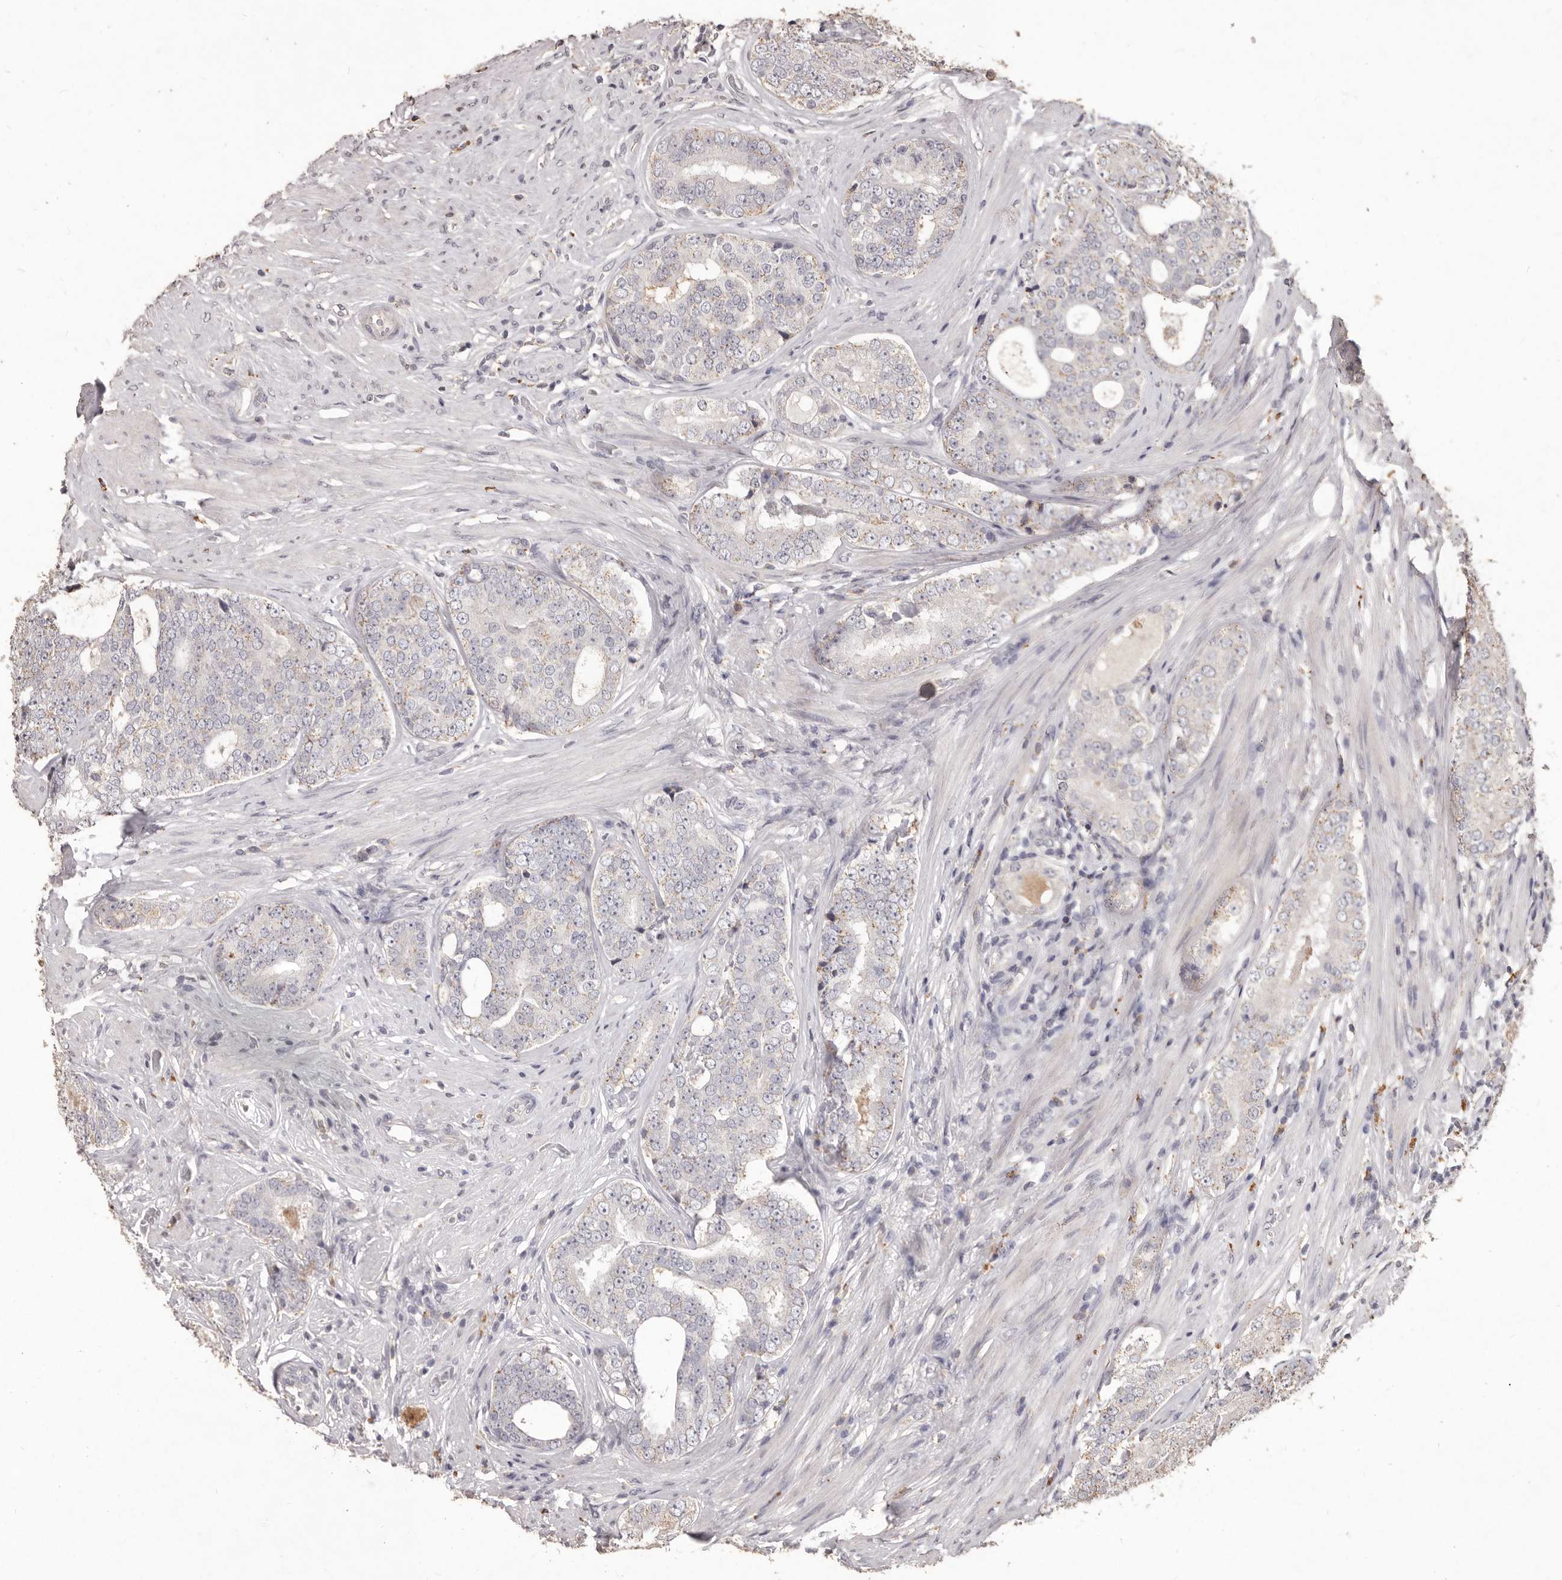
{"staining": {"intensity": "weak", "quantity": "<25%", "location": "cytoplasmic/membranous"}, "tissue": "prostate cancer", "cell_type": "Tumor cells", "image_type": "cancer", "snomed": [{"axis": "morphology", "description": "Adenocarcinoma, High grade"}, {"axis": "topography", "description": "Prostate"}], "caption": "Immunohistochemistry (IHC) micrograph of prostate cancer stained for a protein (brown), which exhibits no expression in tumor cells.", "gene": "PRSS27", "patient": {"sex": "male", "age": 56}}